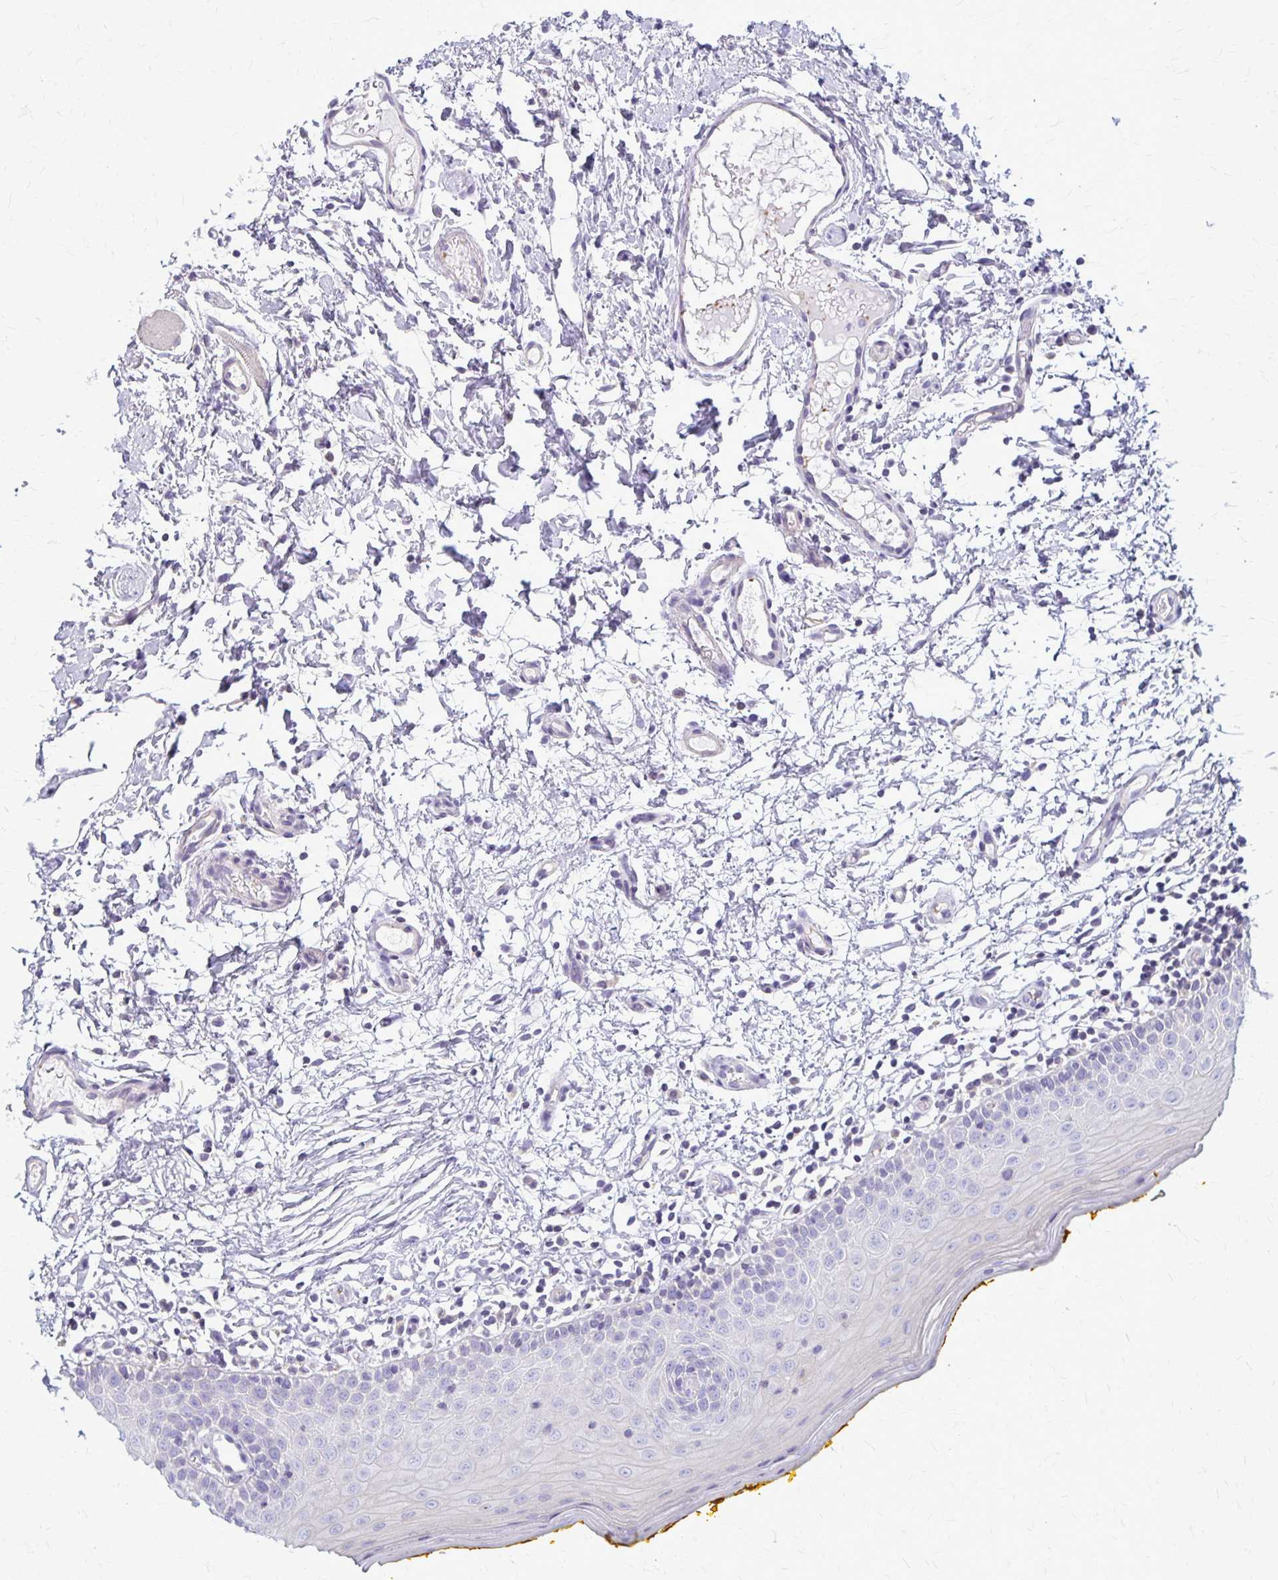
{"staining": {"intensity": "negative", "quantity": "none", "location": "none"}, "tissue": "oral mucosa", "cell_type": "Squamous epithelial cells", "image_type": "normal", "snomed": [{"axis": "morphology", "description": "Normal tissue, NOS"}, {"axis": "topography", "description": "Oral tissue"}, {"axis": "topography", "description": "Tounge, NOS"}], "caption": "IHC image of benign human oral mucosa stained for a protein (brown), which reveals no staining in squamous epithelial cells.", "gene": "GP9", "patient": {"sex": "female", "age": 58}}